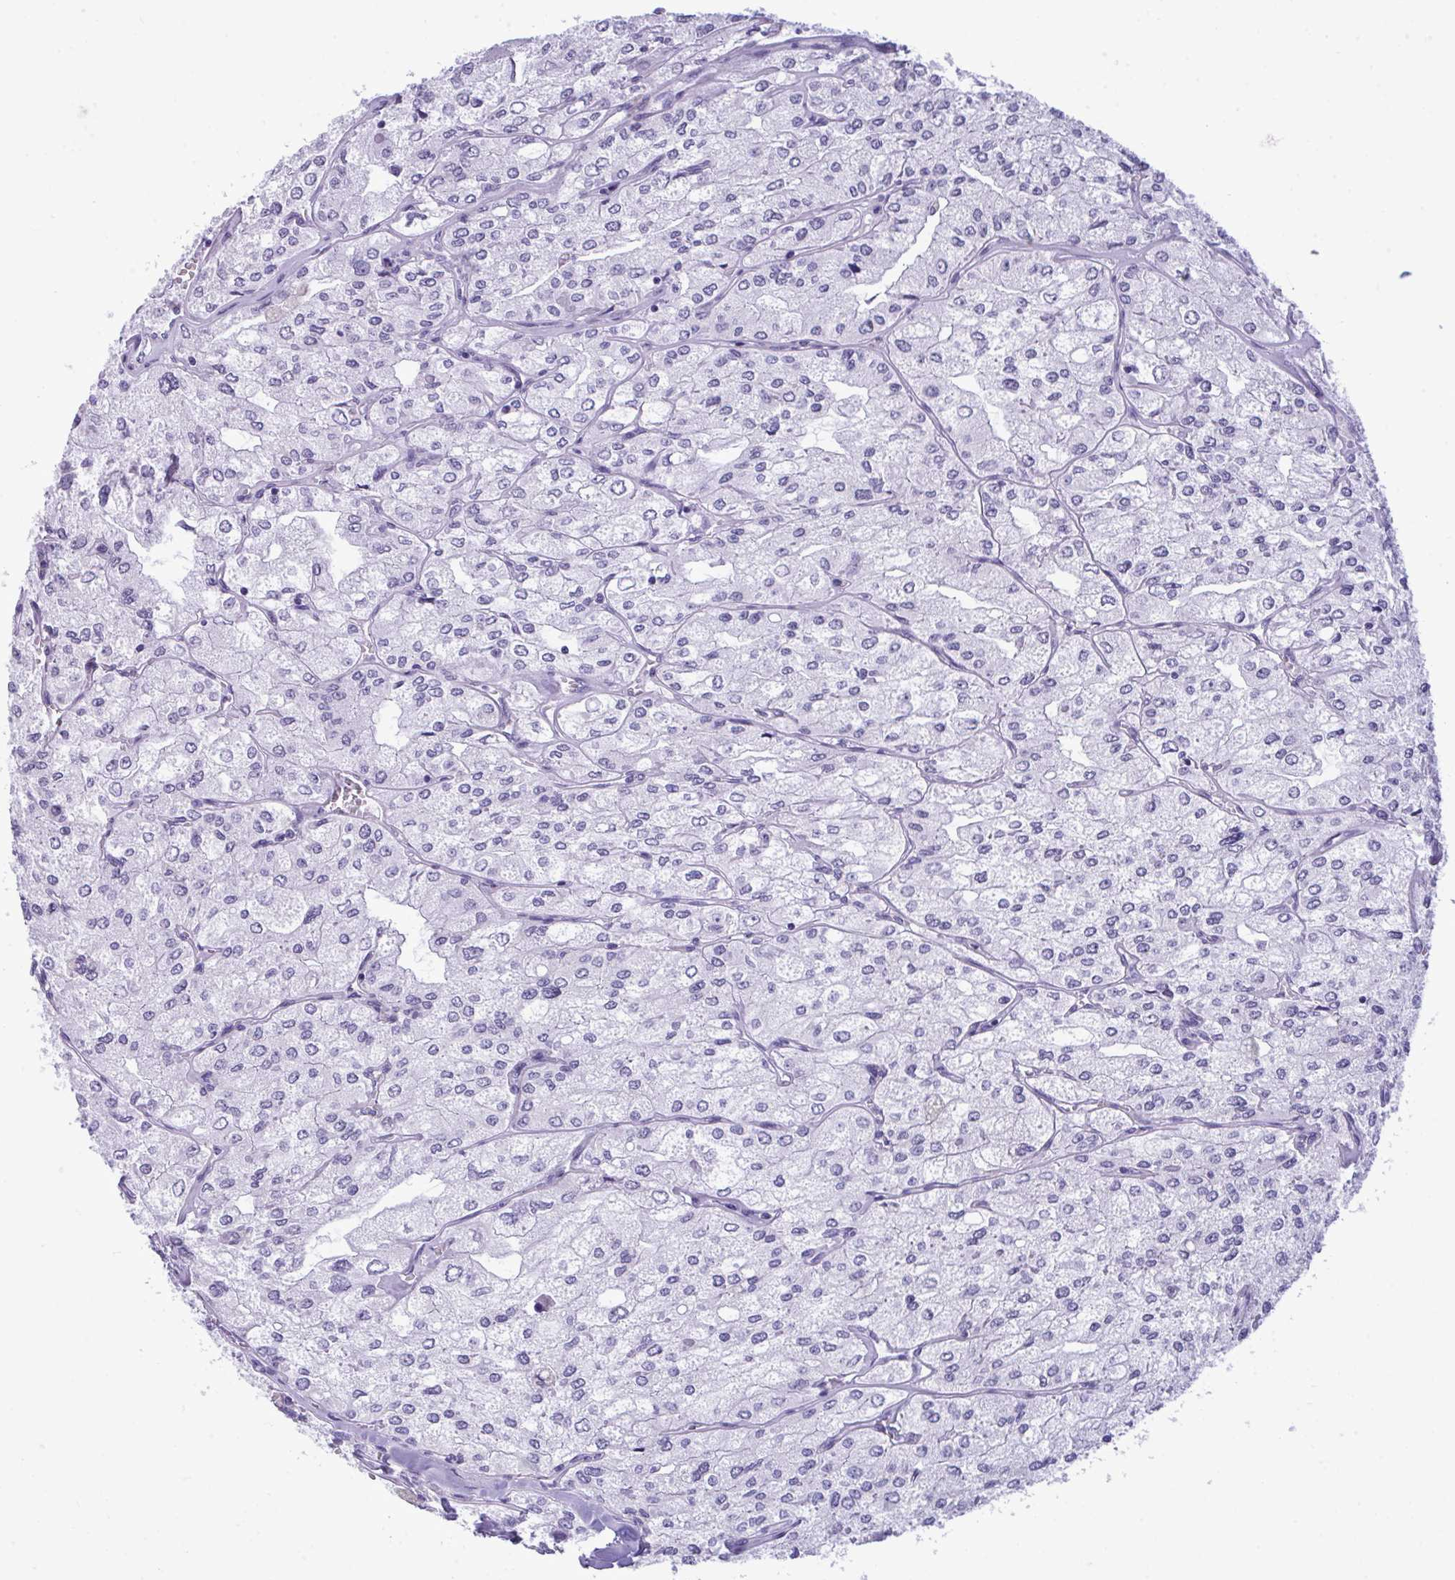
{"staining": {"intensity": "negative", "quantity": "none", "location": "none"}, "tissue": "renal cancer", "cell_type": "Tumor cells", "image_type": "cancer", "snomed": [{"axis": "morphology", "description": "Adenocarcinoma, NOS"}, {"axis": "topography", "description": "Kidney"}], "caption": "High magnification brightfield microscopy of renal adenocarcinoma stained with DAB (brown) and counterstained with hematoxylin (blue): tumor cells show no significant staining.", "gene": "PRM2", "patient": {"sex": "female", "age": 70}}